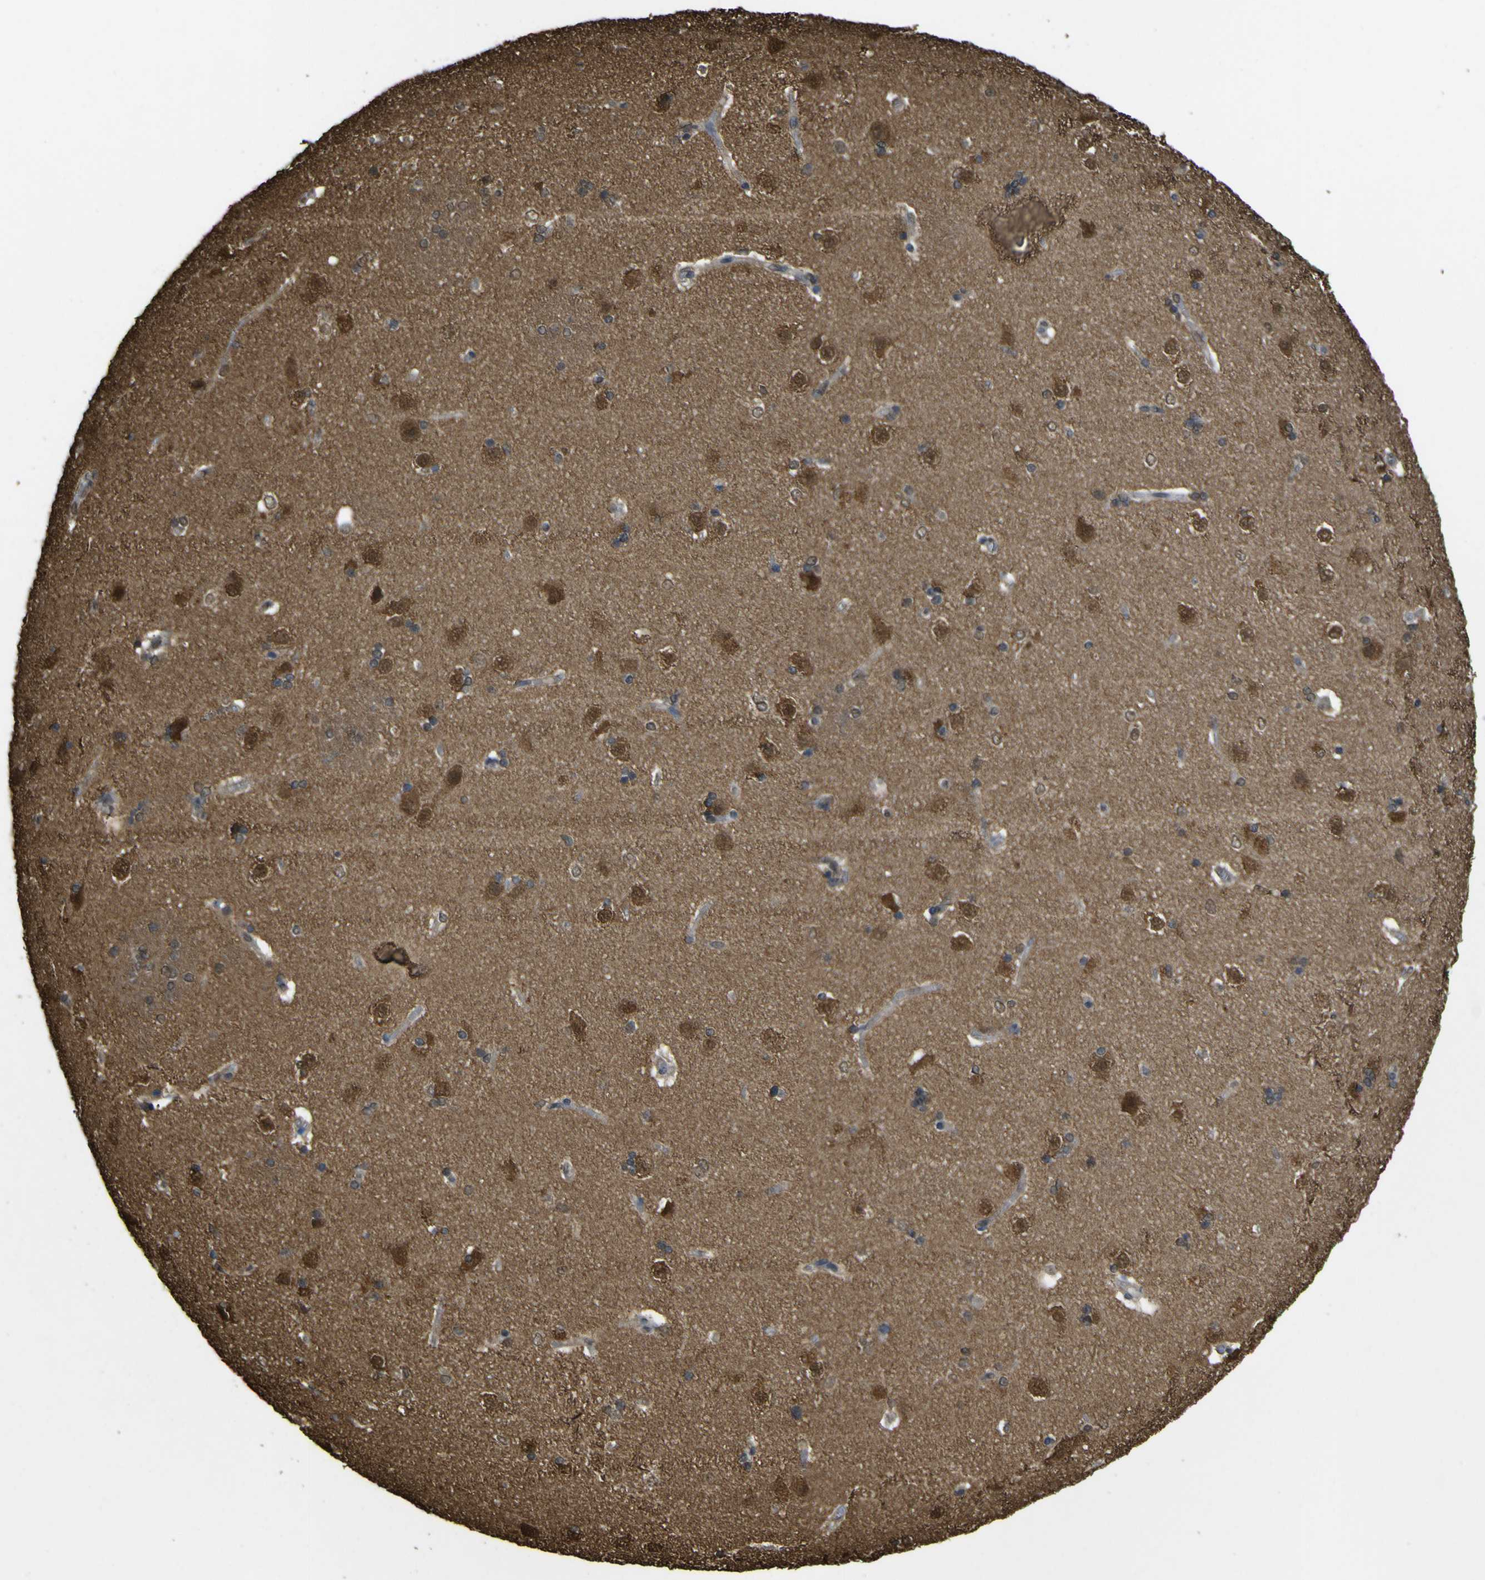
{"staining": {"intensity": "strong", "quantity": "25%-75%", "location": "nuclear"}, "tissue": "caudate", "cell_type": "Glial cells", "image_type": "normal", "snomed": [{"axis": "morphology", "description": "Normal tissue, NOS"}, {"axis": "topography", "description": "Lateral ventricle wall"}], "caption": "DAB immunohistochemical staining of normal human caudate shows strong nuclear protein staining in about 25%-75% of glial cells.", "gene": "YWHAG", "patient": {"sex": "female", "age": 19}}